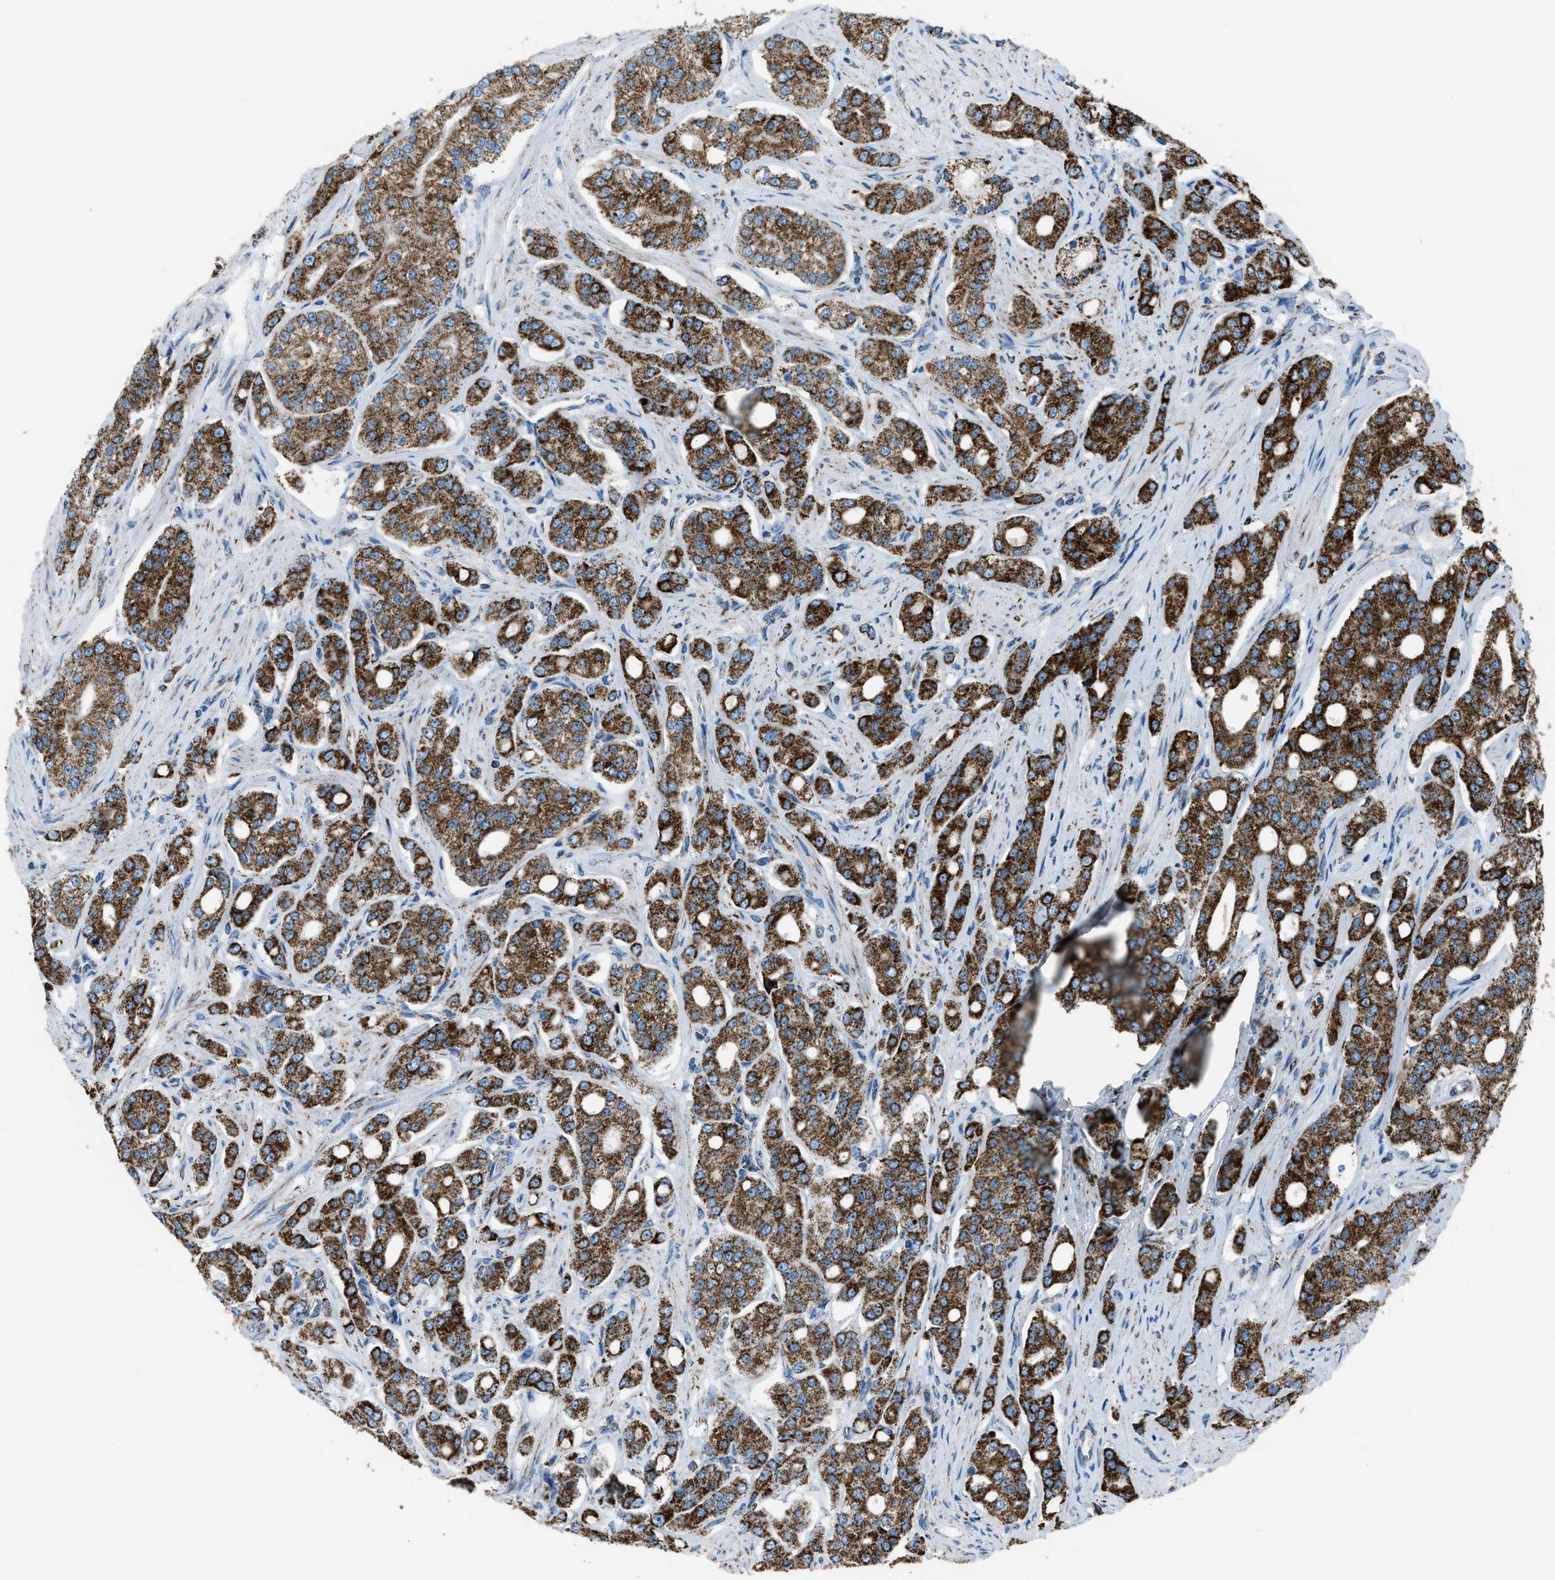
{"staining": {"intensity": "strong", "quantity": ">75%", "location": "cytoplasmic/membranous"}, "tissue": "prostate cancer", "cell_type": "Tumor cells", "image_type": "cancer", "snomed": [{"axis": "morphology", "description": "Adenocarcinoma, High grade"}, {"axis": "topography", "description": "Prostate"}], "caption": "Prostate cancer stained with a protein marker reveals strong staining in tumor cells.", "gene": "MDH2", "patient": {"sex": "male", "age": 71}}